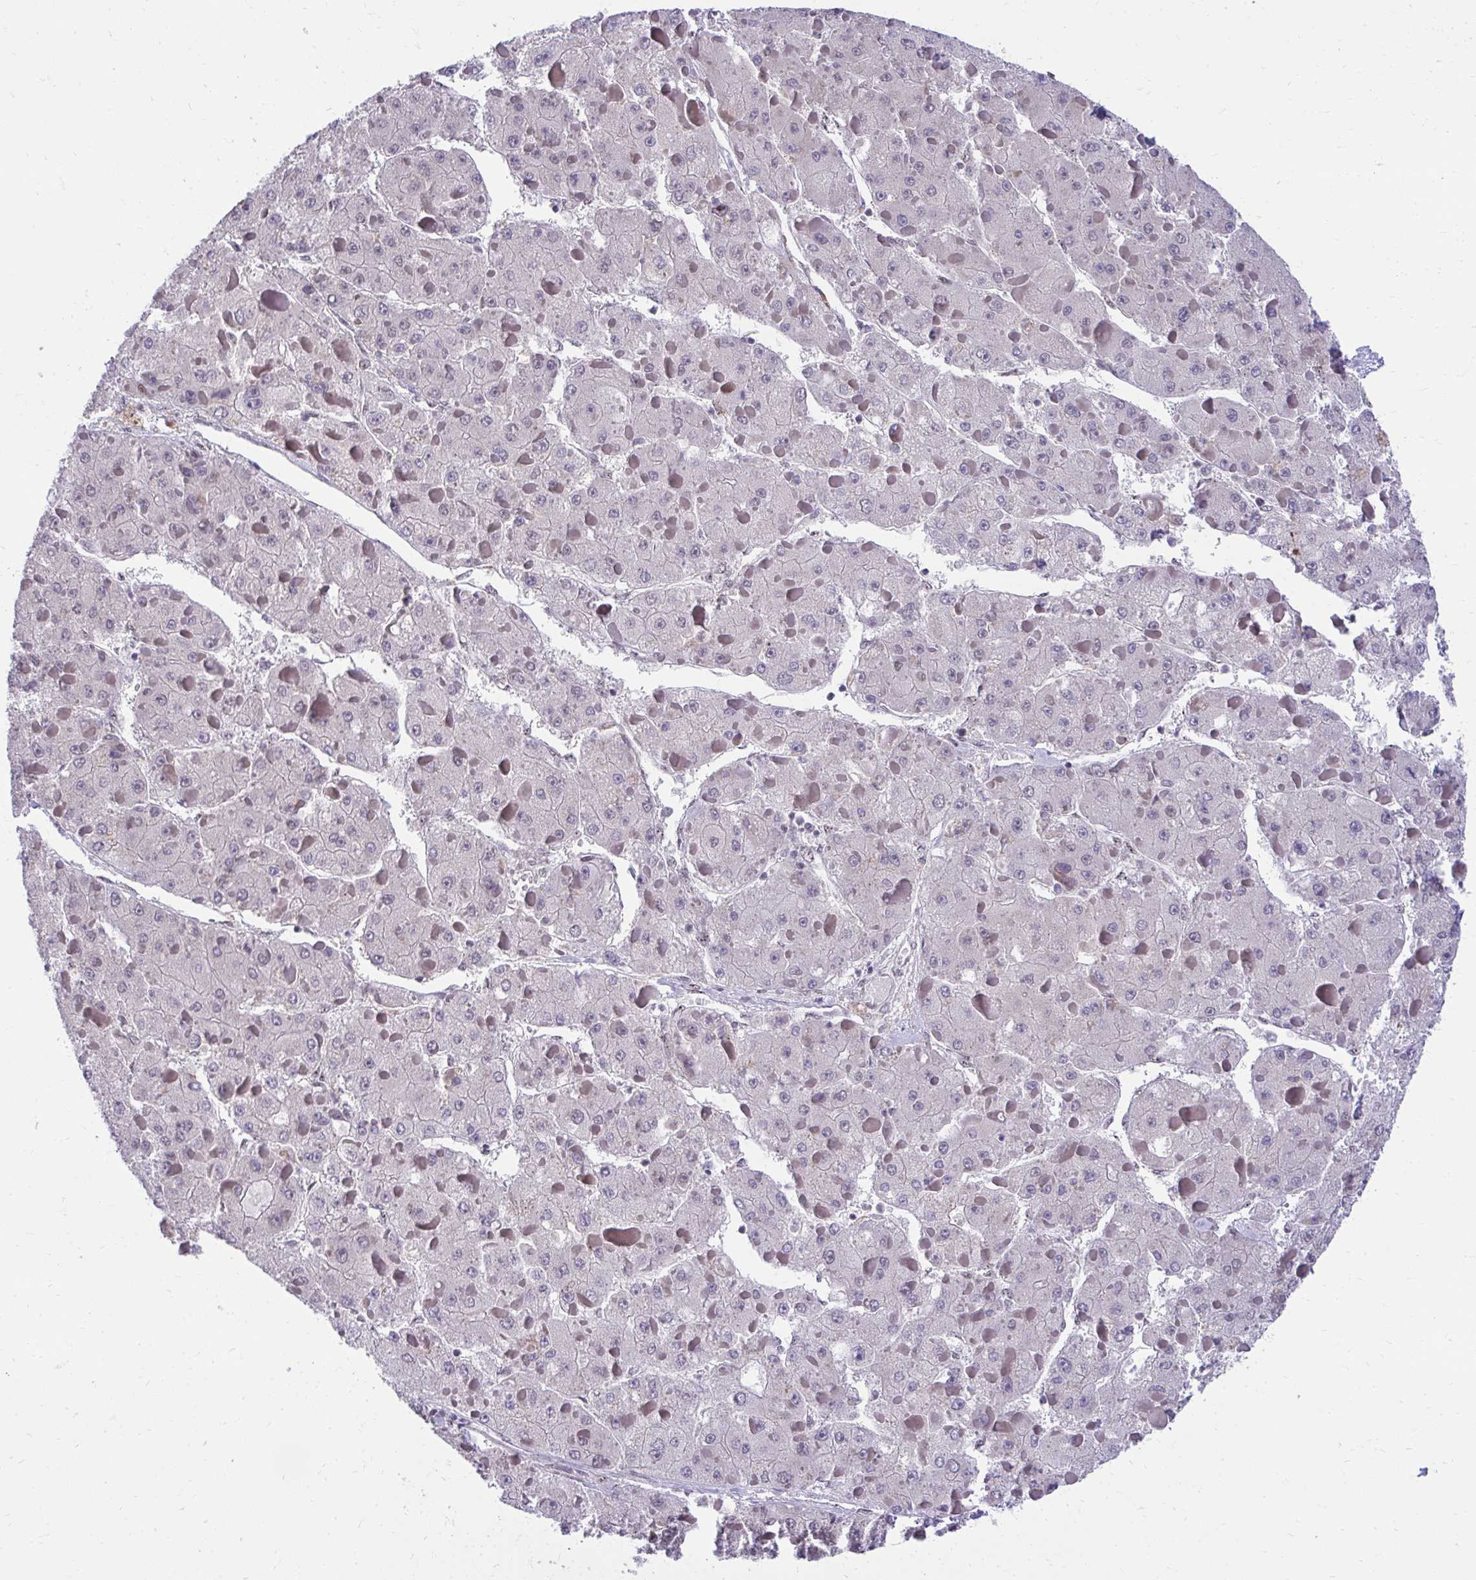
{"staining": {"intensity": "negative", "quantity": "none", "location": "none"}, "tissue": "liver cancer", "cell_type": "Tumor cells", "image_type": "cancer", "snomed": [{"axis": "morphology", "description": "Carcinoma, Hepatocellular, NOS"}, {"axis": "topography", "description": "Liver"}], "caption": "Liver cancer (hepatocellular carcinoma) stained for a protein using immunohistochemistry reveals no staining tumor cells.", "gene": "HOXA4", "patient": {"sex": "female", "age": 73}}